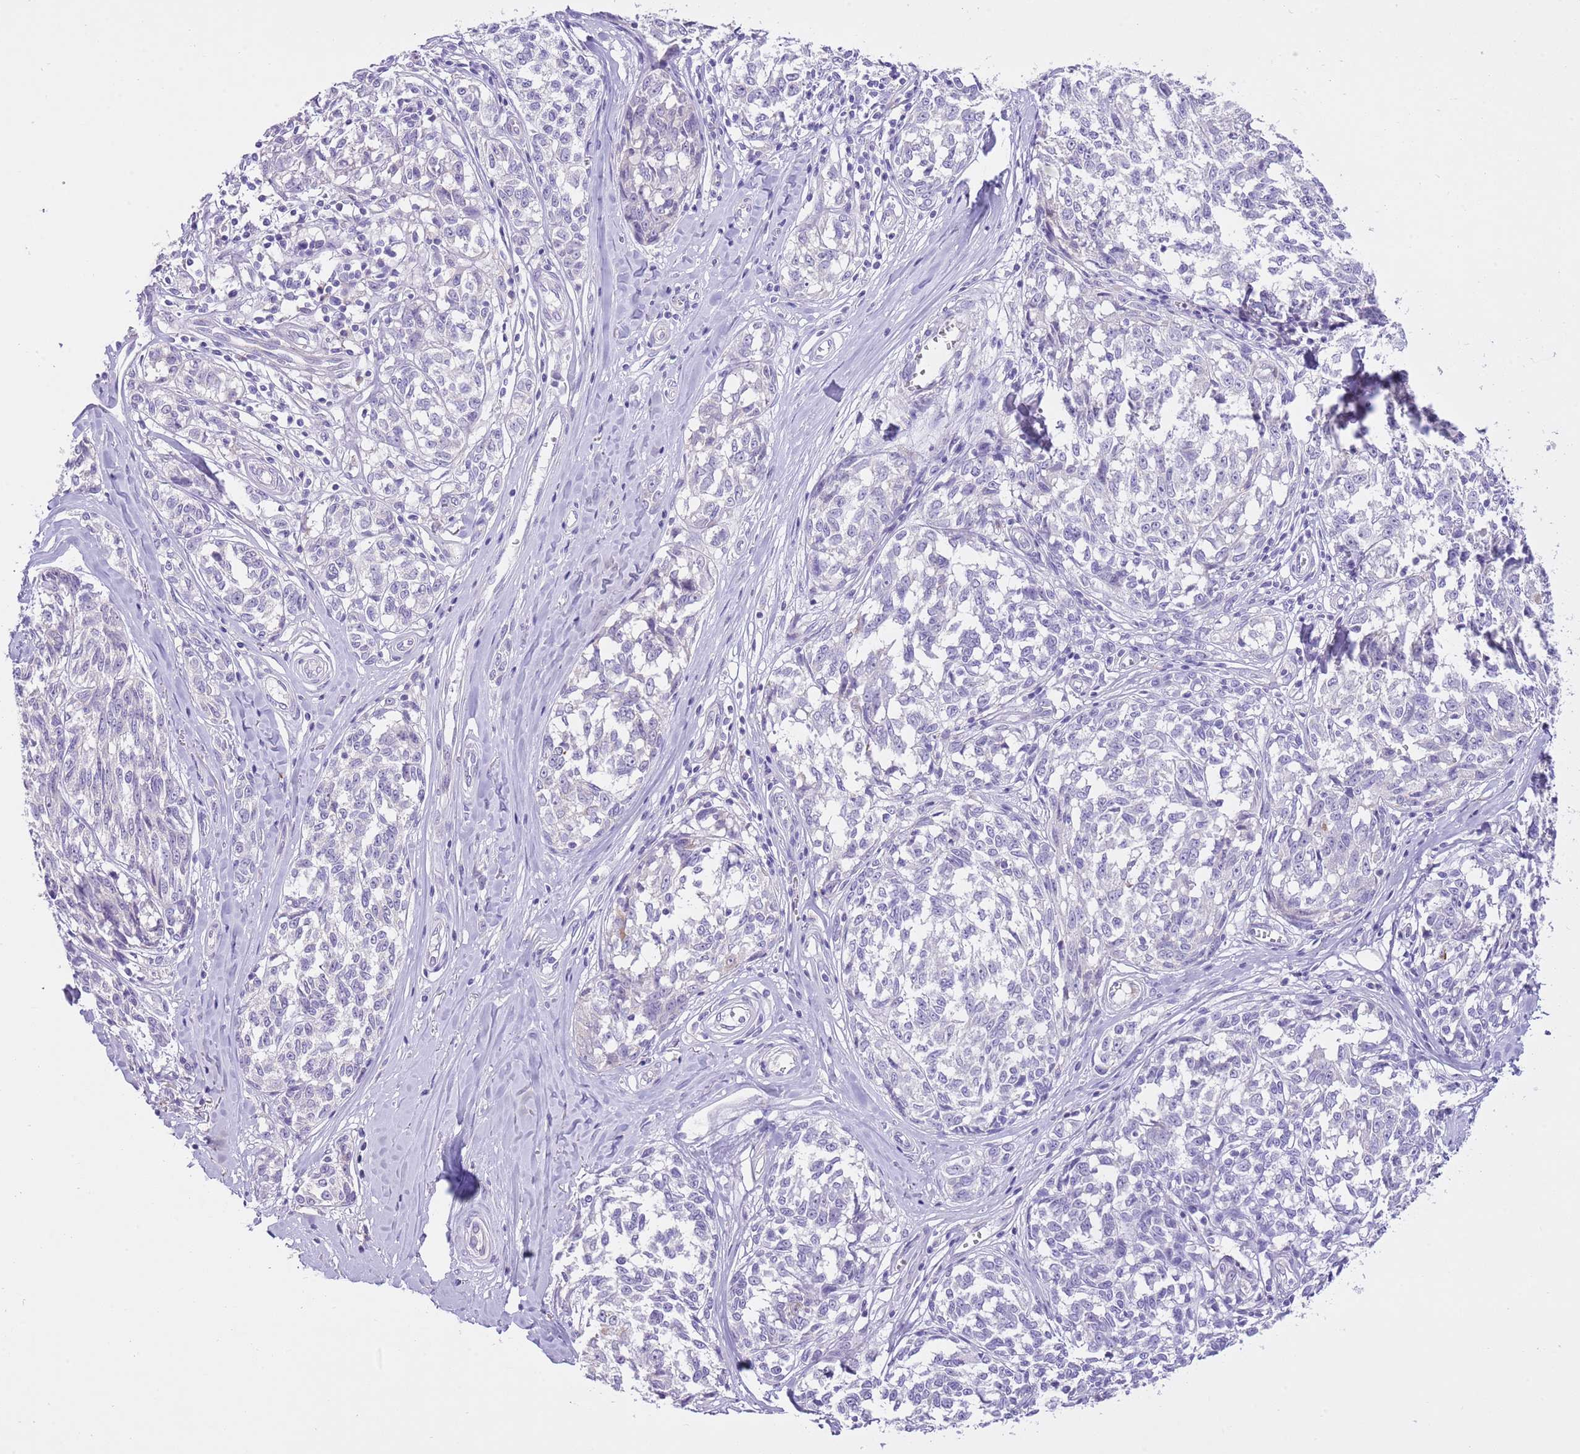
{"staining": {"intensity": "negative", "quantity": "none", "location": "none"}, "tissue": "melanoma", "cell_type": "Tumor cells", "image_type": "cancer", "snomed": [{"axis": "morphology", "description": "Normal tissue, NOS"}, {"axis": "morphology", "description": "Malignant melanoma, NOS"}, {"axis": "topography", "description": "Skin"}], "caption": "Human melanoma stained for a protein using immunohistochemistry (IHC) displays no positivity in tumor cells.", "gene": "CLEC2A", "patient": {"sex": "female", "age": 64}}